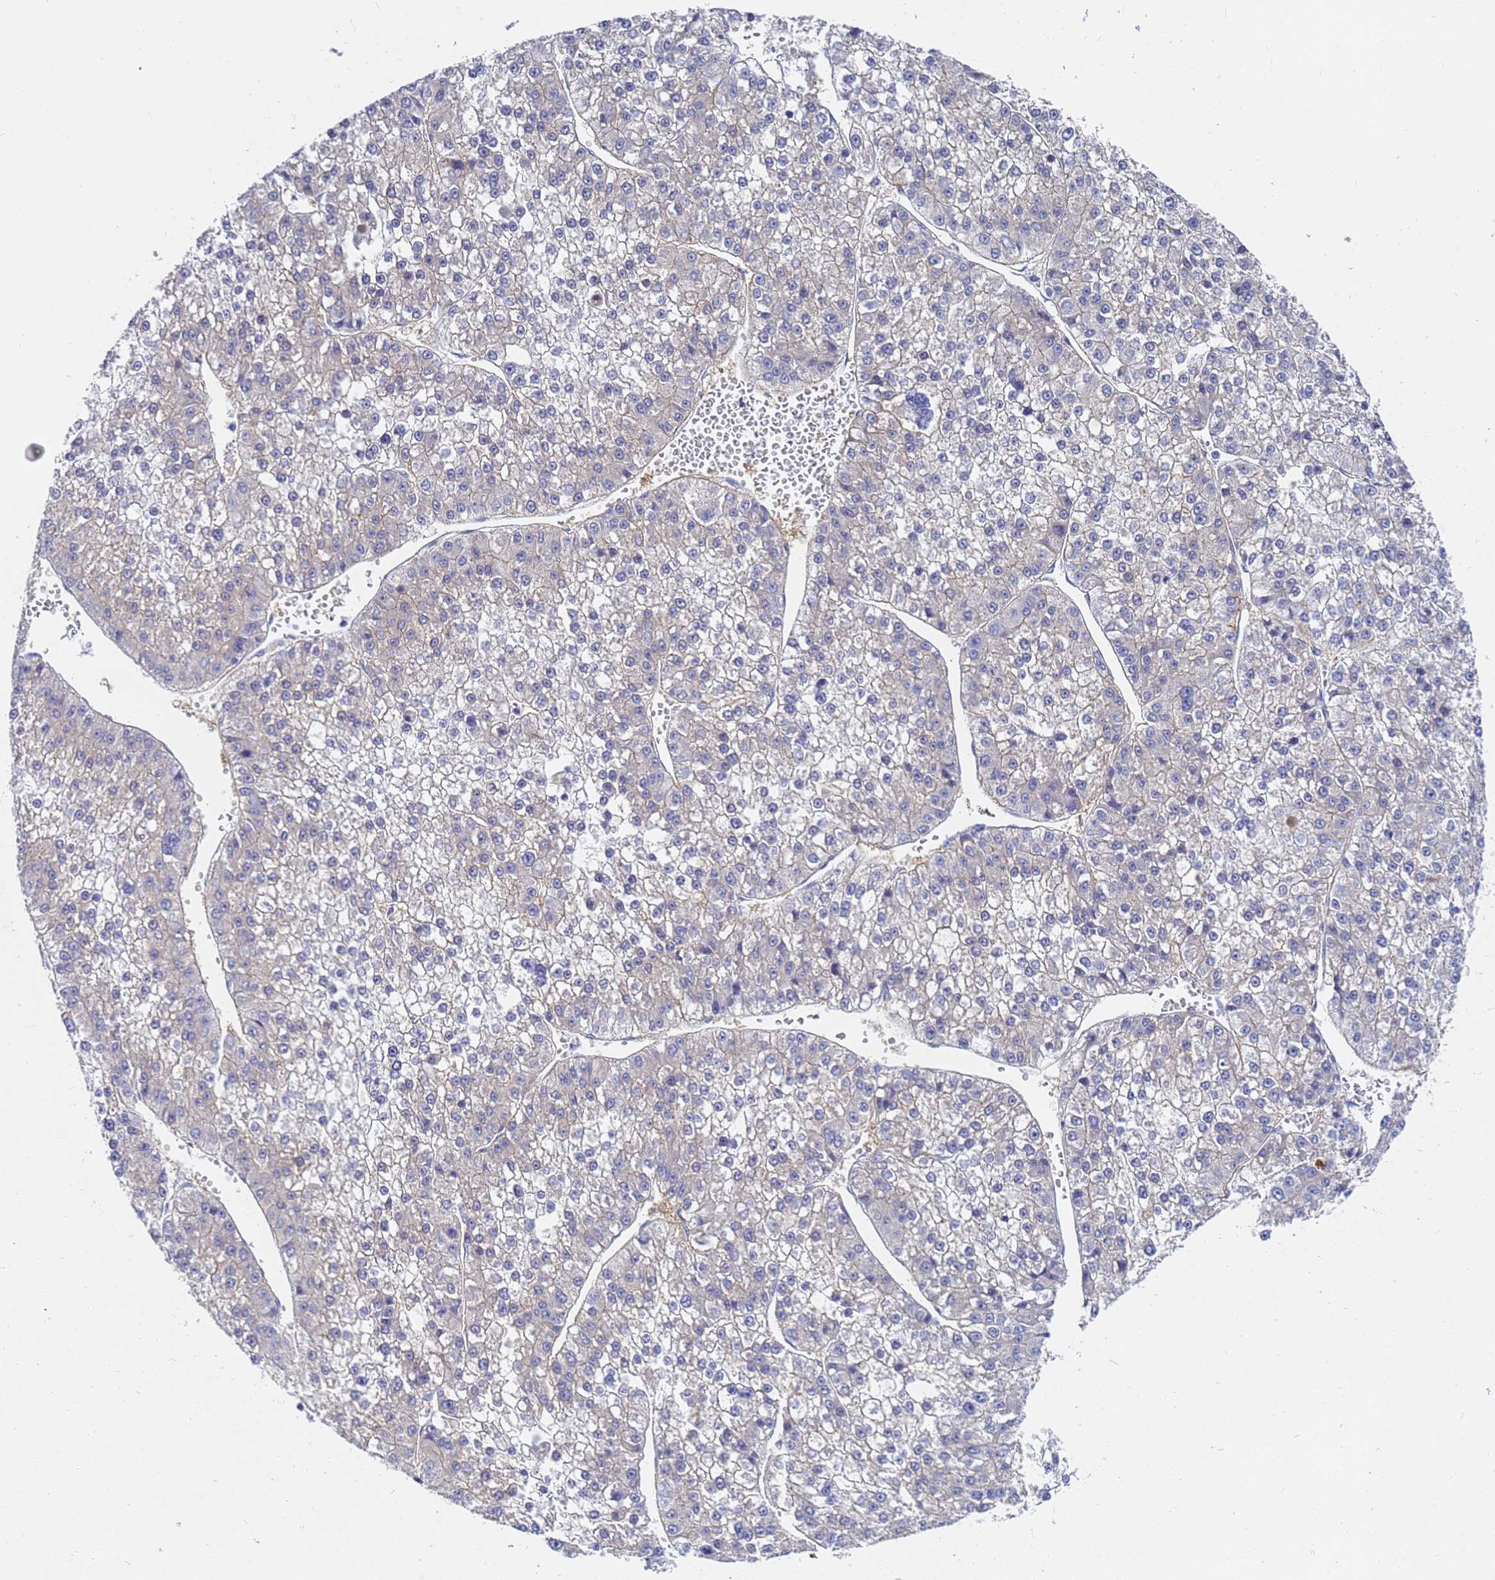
{"staining": {"intensity": "negative", "quantity": "none", "location": "none"}, "tissue": "liver cancer", "cell_type": "Tumor cells", "image_type": "cancer", "snomed": [{"axis": "morphology", "description": "Carcinoma, Hepatocellular, NOS"}, {"axis": "topography", "description": "Liver"}], "caption": "Tumor cells are negative for brown protein staining in liver cancer.", "gene": "C2orf72", "patient": {"sex": "female", "age": 73}}